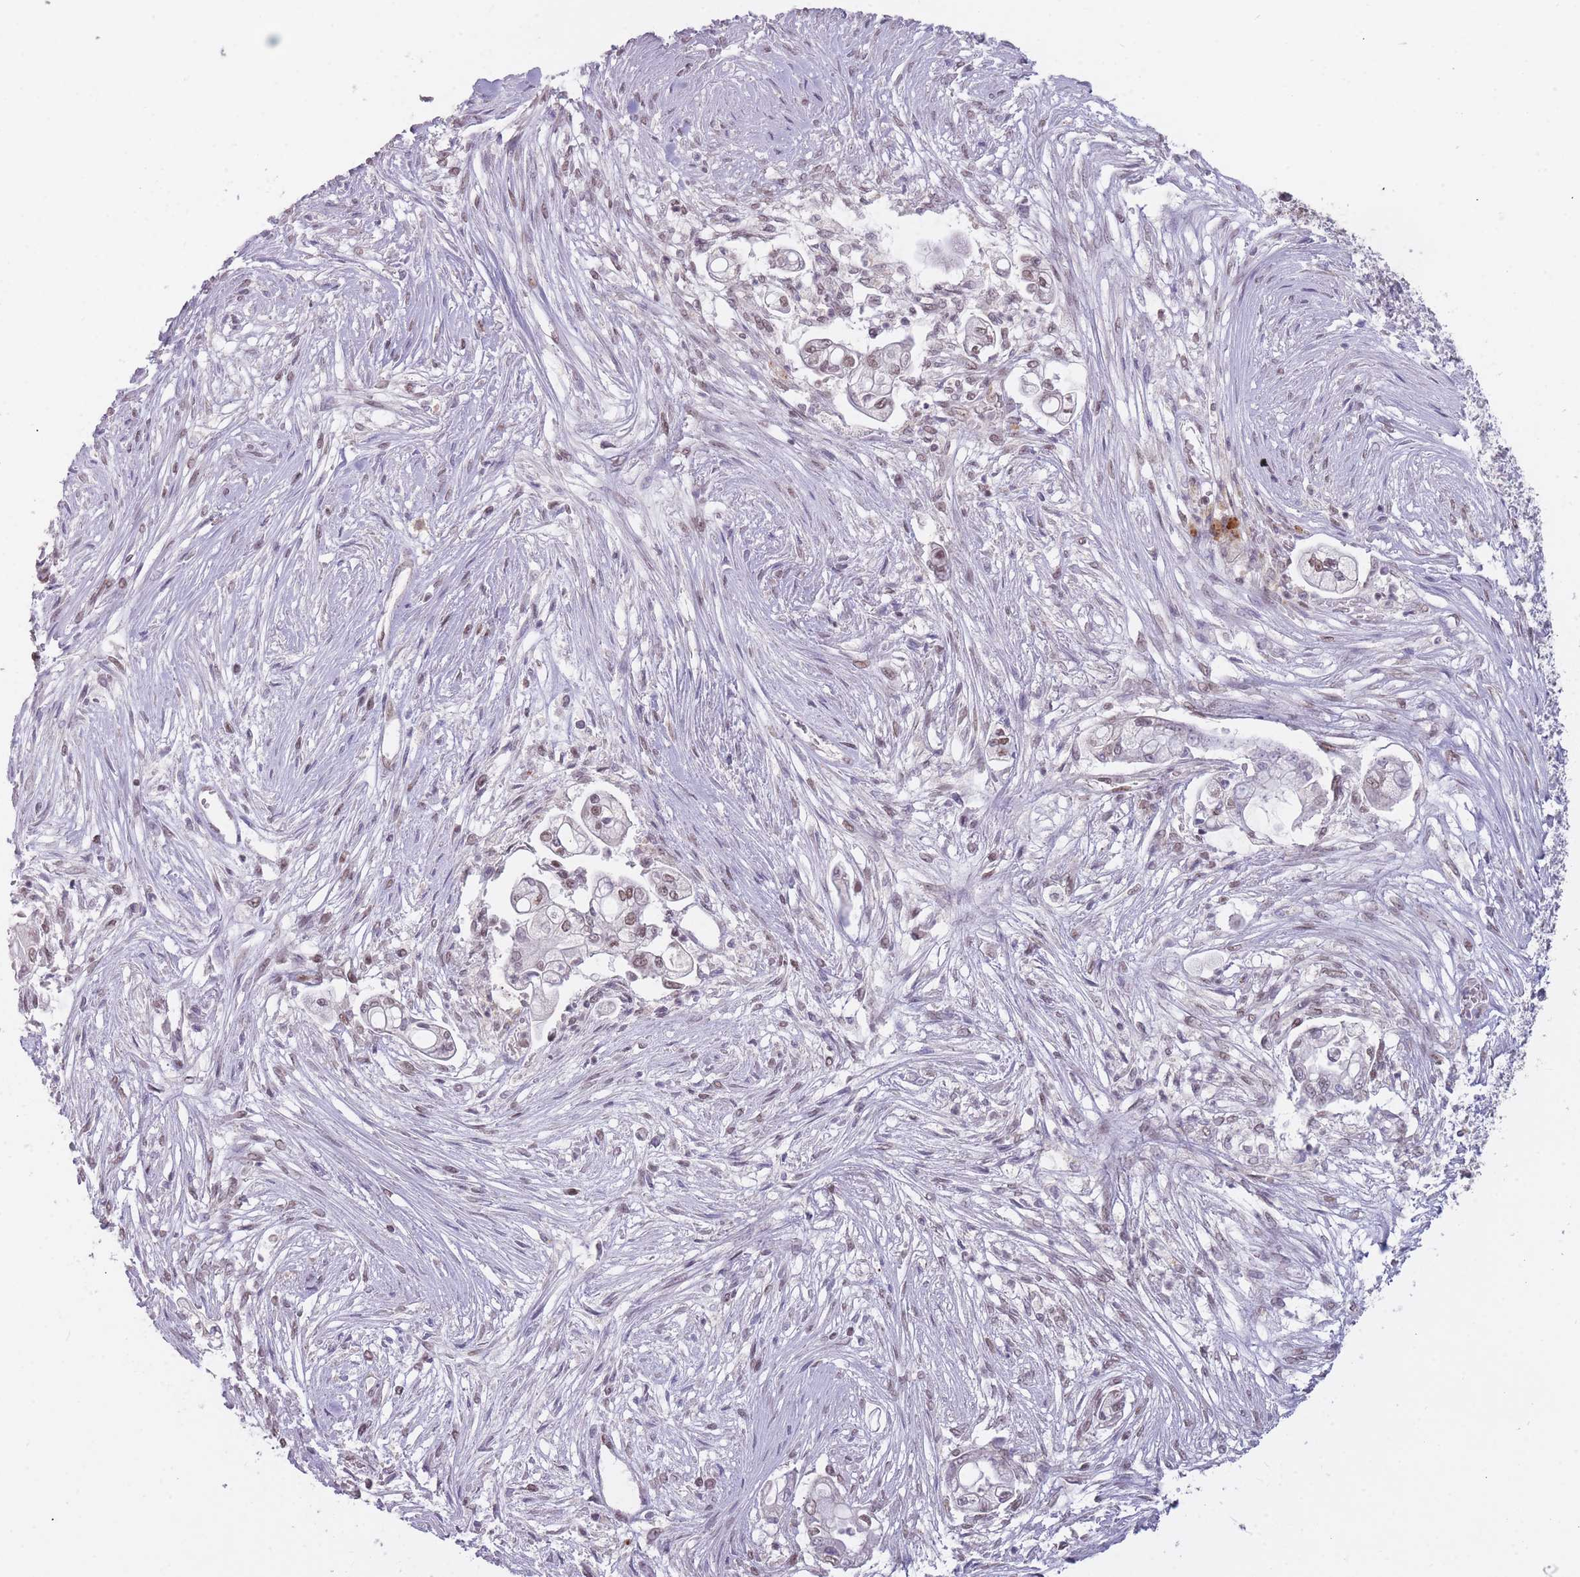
{"staining": {"intensity": "moderate", "quantity": "25%-75%", "location": "cytoplasmic/membranous"}, "tissue": "pancreatic cancer", "cell_type": "Tumor cells", "image_type": "cancer", "snomed": [{"axis": "morphology", "description": "Adenocarcinoma, NOS"}, {"axis": "topography", "description": "Pancreas"}], "caption": "Brown immunohistochemical staining in pancreatic adenocarcinoma reveals moderate cytoplasmic/membranous expression in about 25%-75% of tumor cells. Nuclei are stained in blue.", "gene": "HNRNPUL1", "patient": {"sex": "female", "age": 69}}